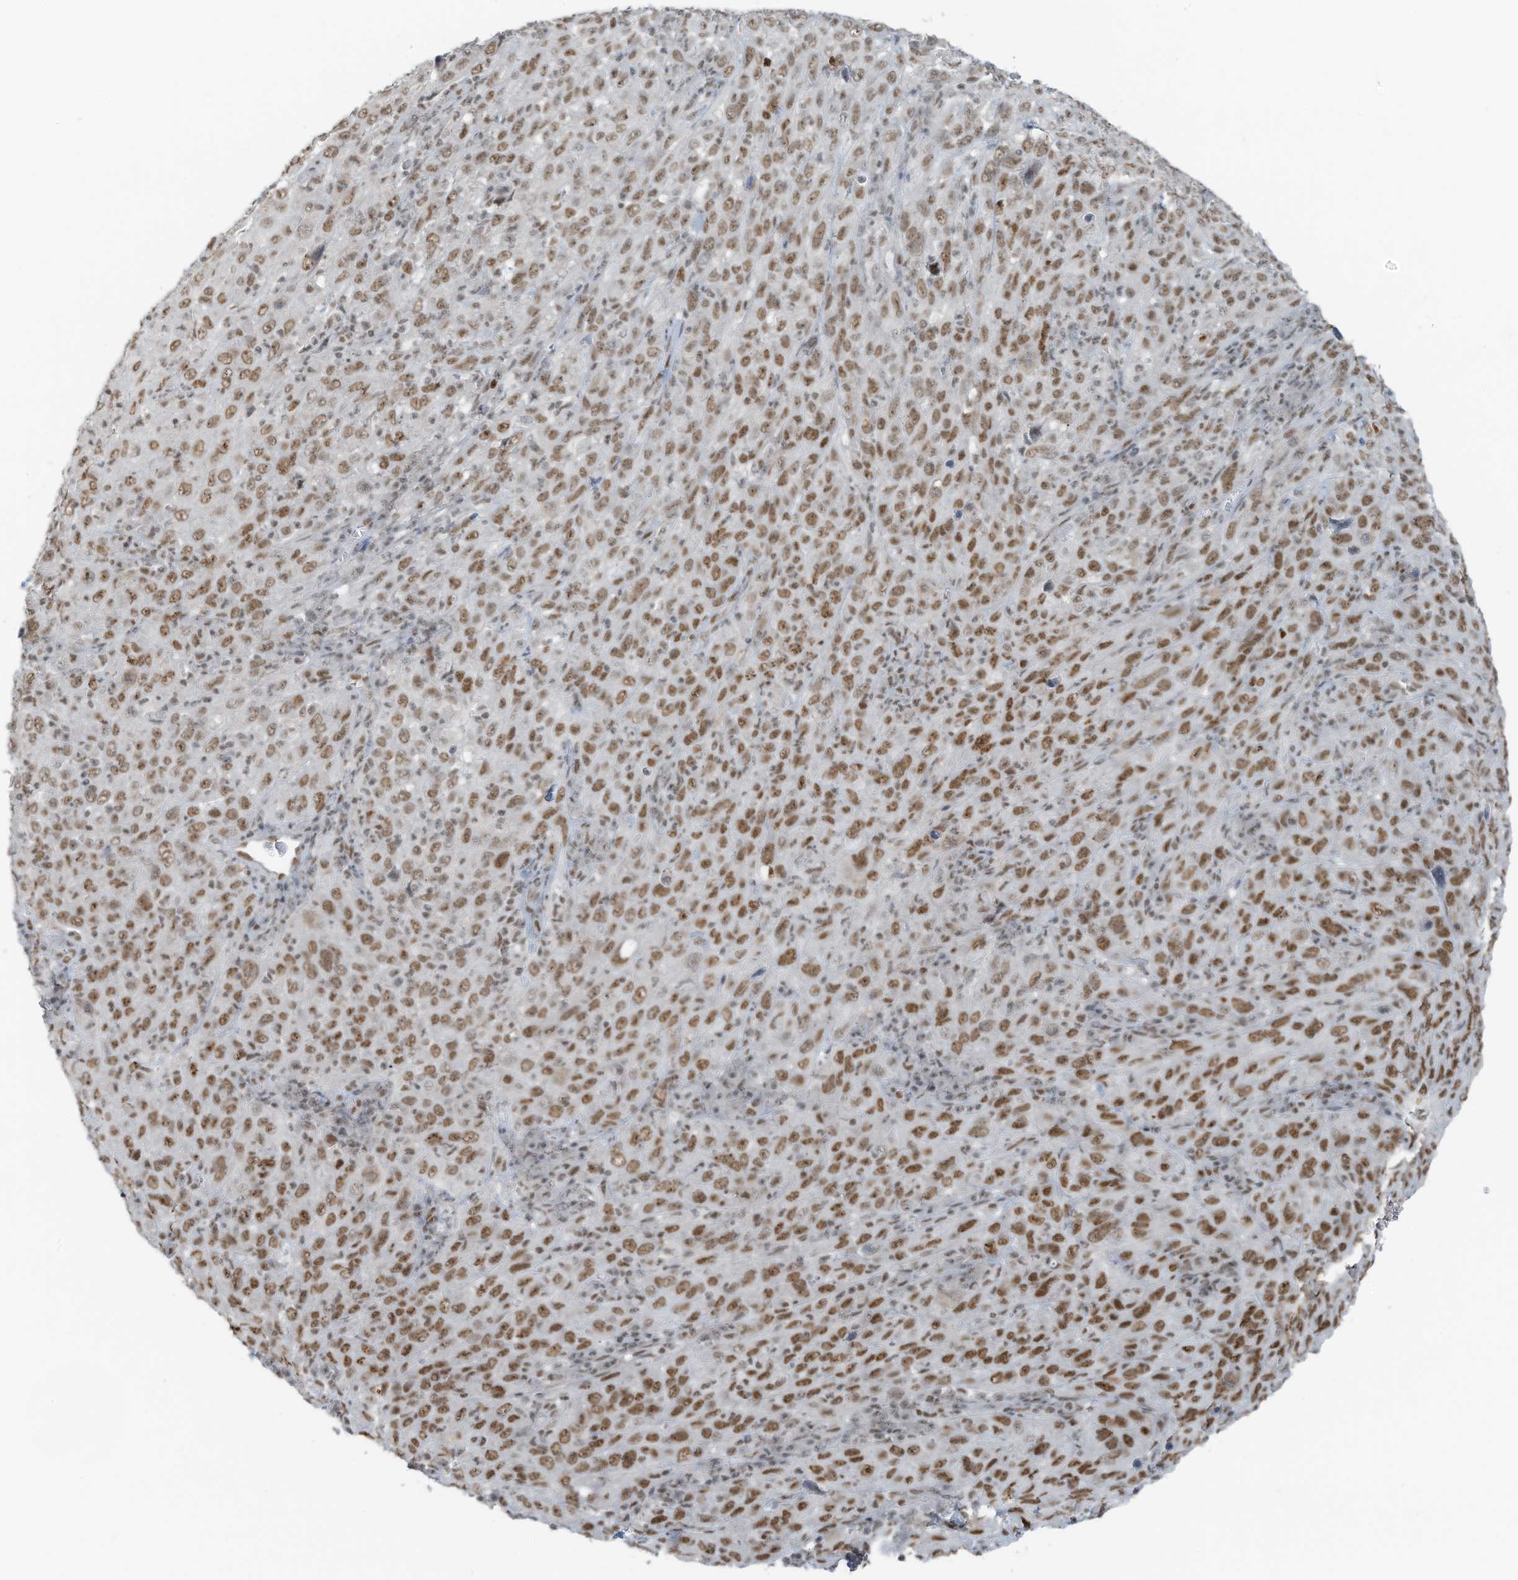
{"staining": {"intensity": "moderate", "quantity": ">75%", "location": "nuclear"}, "tissue": "cervical cancer", "cell_type": "Tumor cells", "image_type": "cancer", "snomed": [{"axis": "morphology", "description": "Squamous cell carcinoma, NOS"}, {"axis": "topography", "description": "Cervix"}], "caption": "A micrograph showing moderate nuclear expression in about >75% of tumor cells in cervical squamous cell carcinoma, as visualized by brown immunohistochemical staining.", "gene": "WRNIP1", "patient": {"sex": "female", "age": 46}}